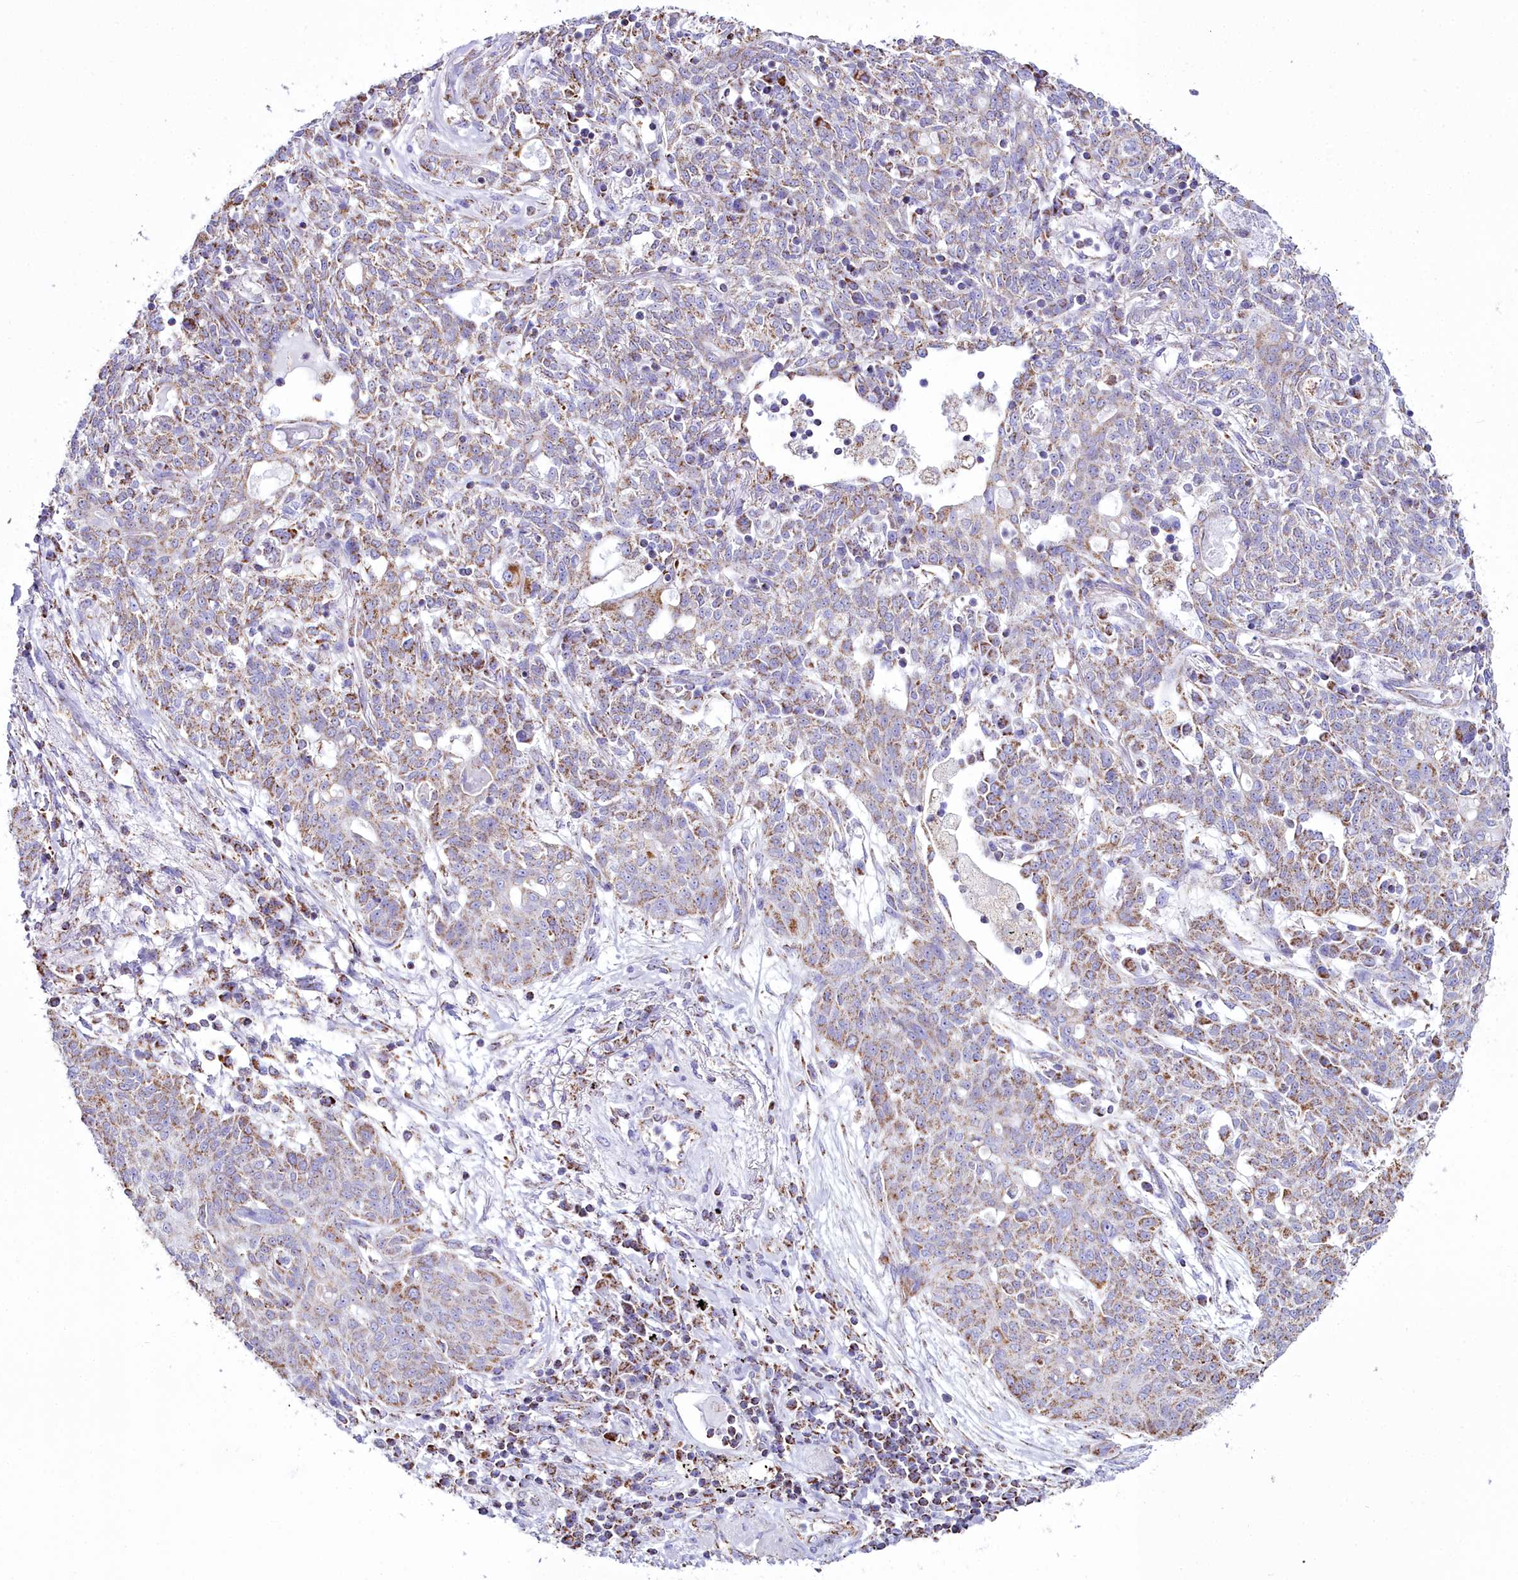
{"staining": {"intensity": "moderate", "quantity": "25%-75%", "location": "cytoplasmic/membranous"}, "tissue": "lung cancer", "cell_type": "Tumor cells", "image_type": "cancer", "snomed": [{"axis": "morphology", "description": "Squamous cell carcinoma, NOS"}, {"axis": "topography", "description": "Lung"}], "caption": "Protein analysis of lung squamous cell carcinoma tissue exhibits moderate cytoplasmic/membranous staining in approximately 25%-75% of tumor cells.", "gene": "WDFY3", "patient": {"sex": "female", "age": 70}}